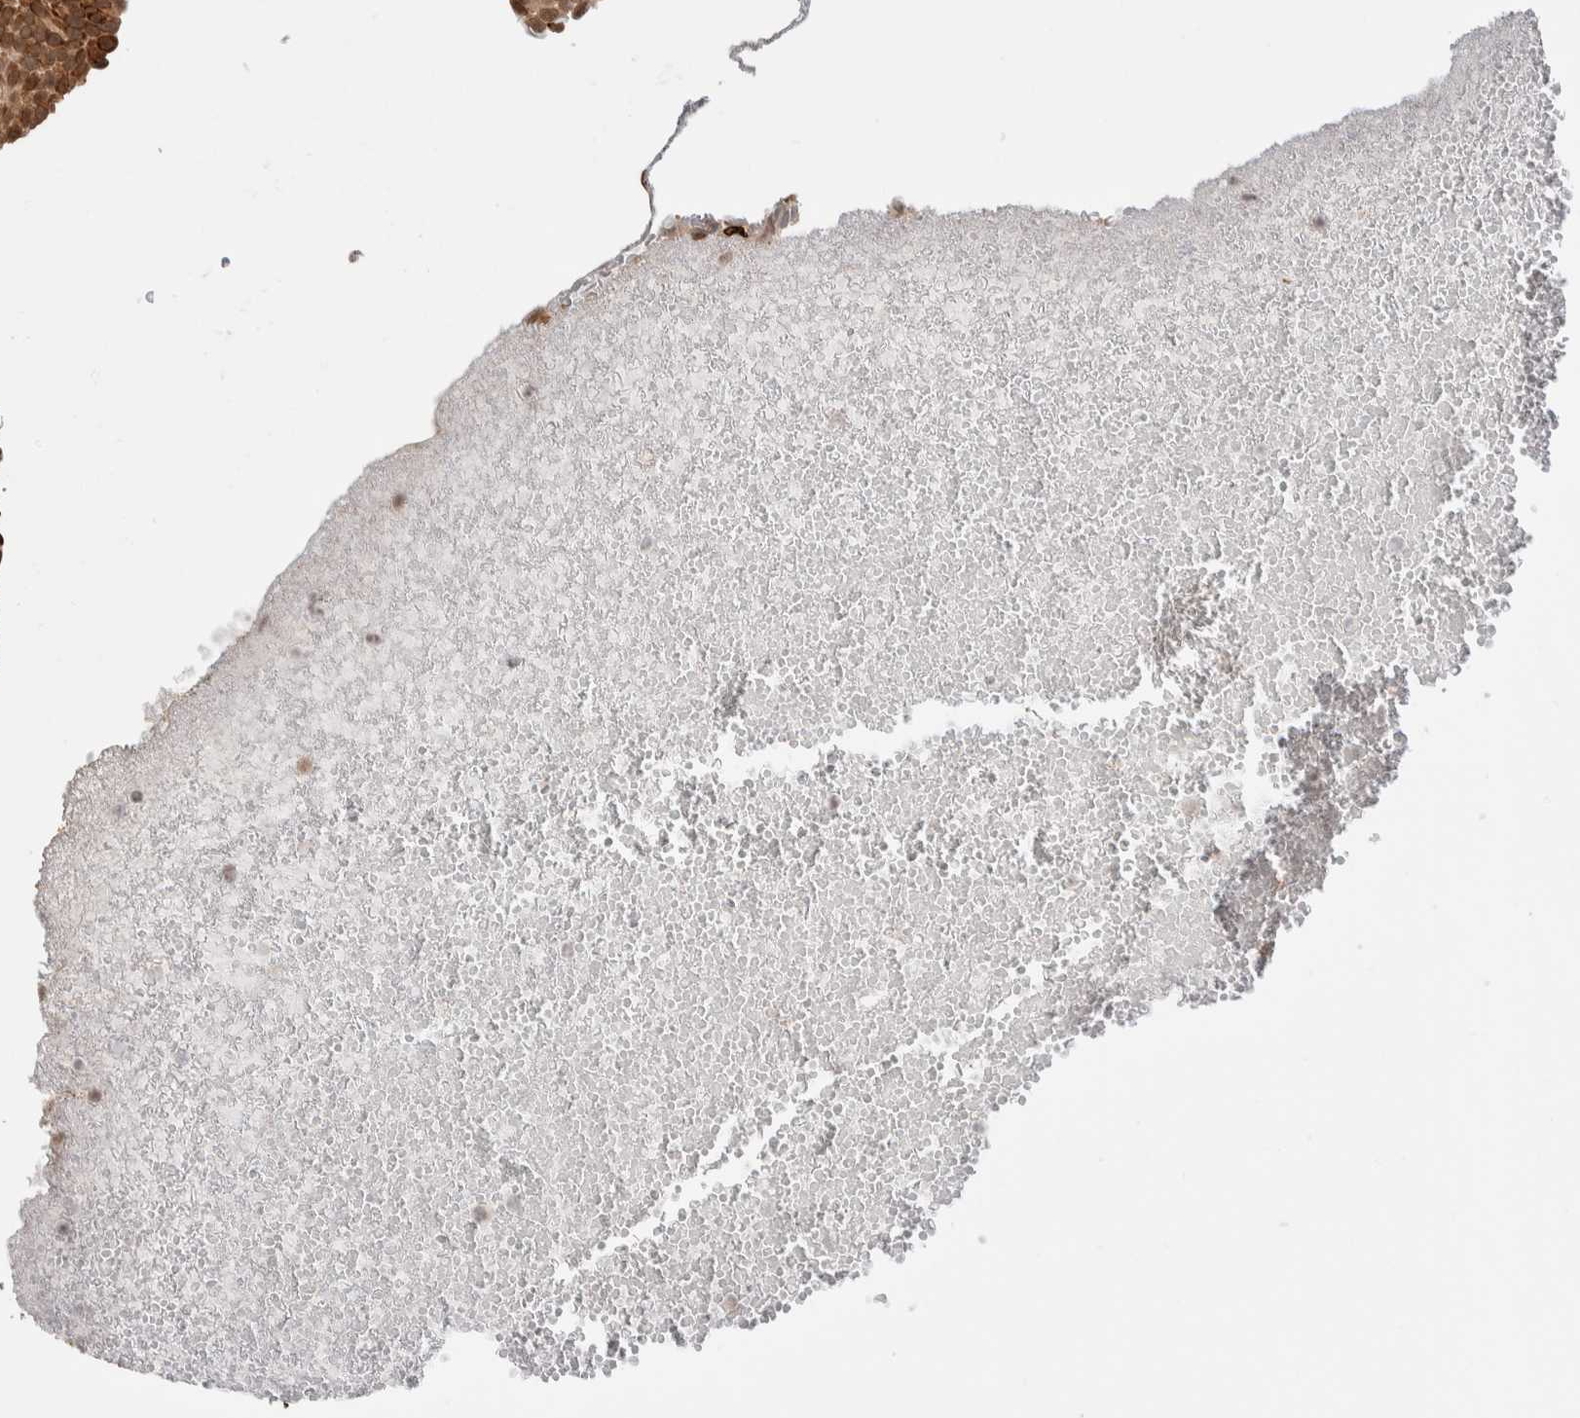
{"staining": {"intensity": "moderate", "quantity": ">75%", "location": "cytoplasmic/membranous,nuclear"}, "tissue": "urothelial cancer", "cell_type": "Tumor cells", "image_type": "cancer", "snomed": [{"axis": "morphology", "description": "Urothelial carcinoma, Low grade"}, {"axis": "topography", "description": "Urinary bladder"}], "caption": "Immunohistochemical staining of urothelial cancer shows medium levels of moderate cytoplasmic/membranous and nuclear staining in approximately >75% of tumor cells.", "gene": "TNRC18", "patient": {"sex": "male", "age": 78}}